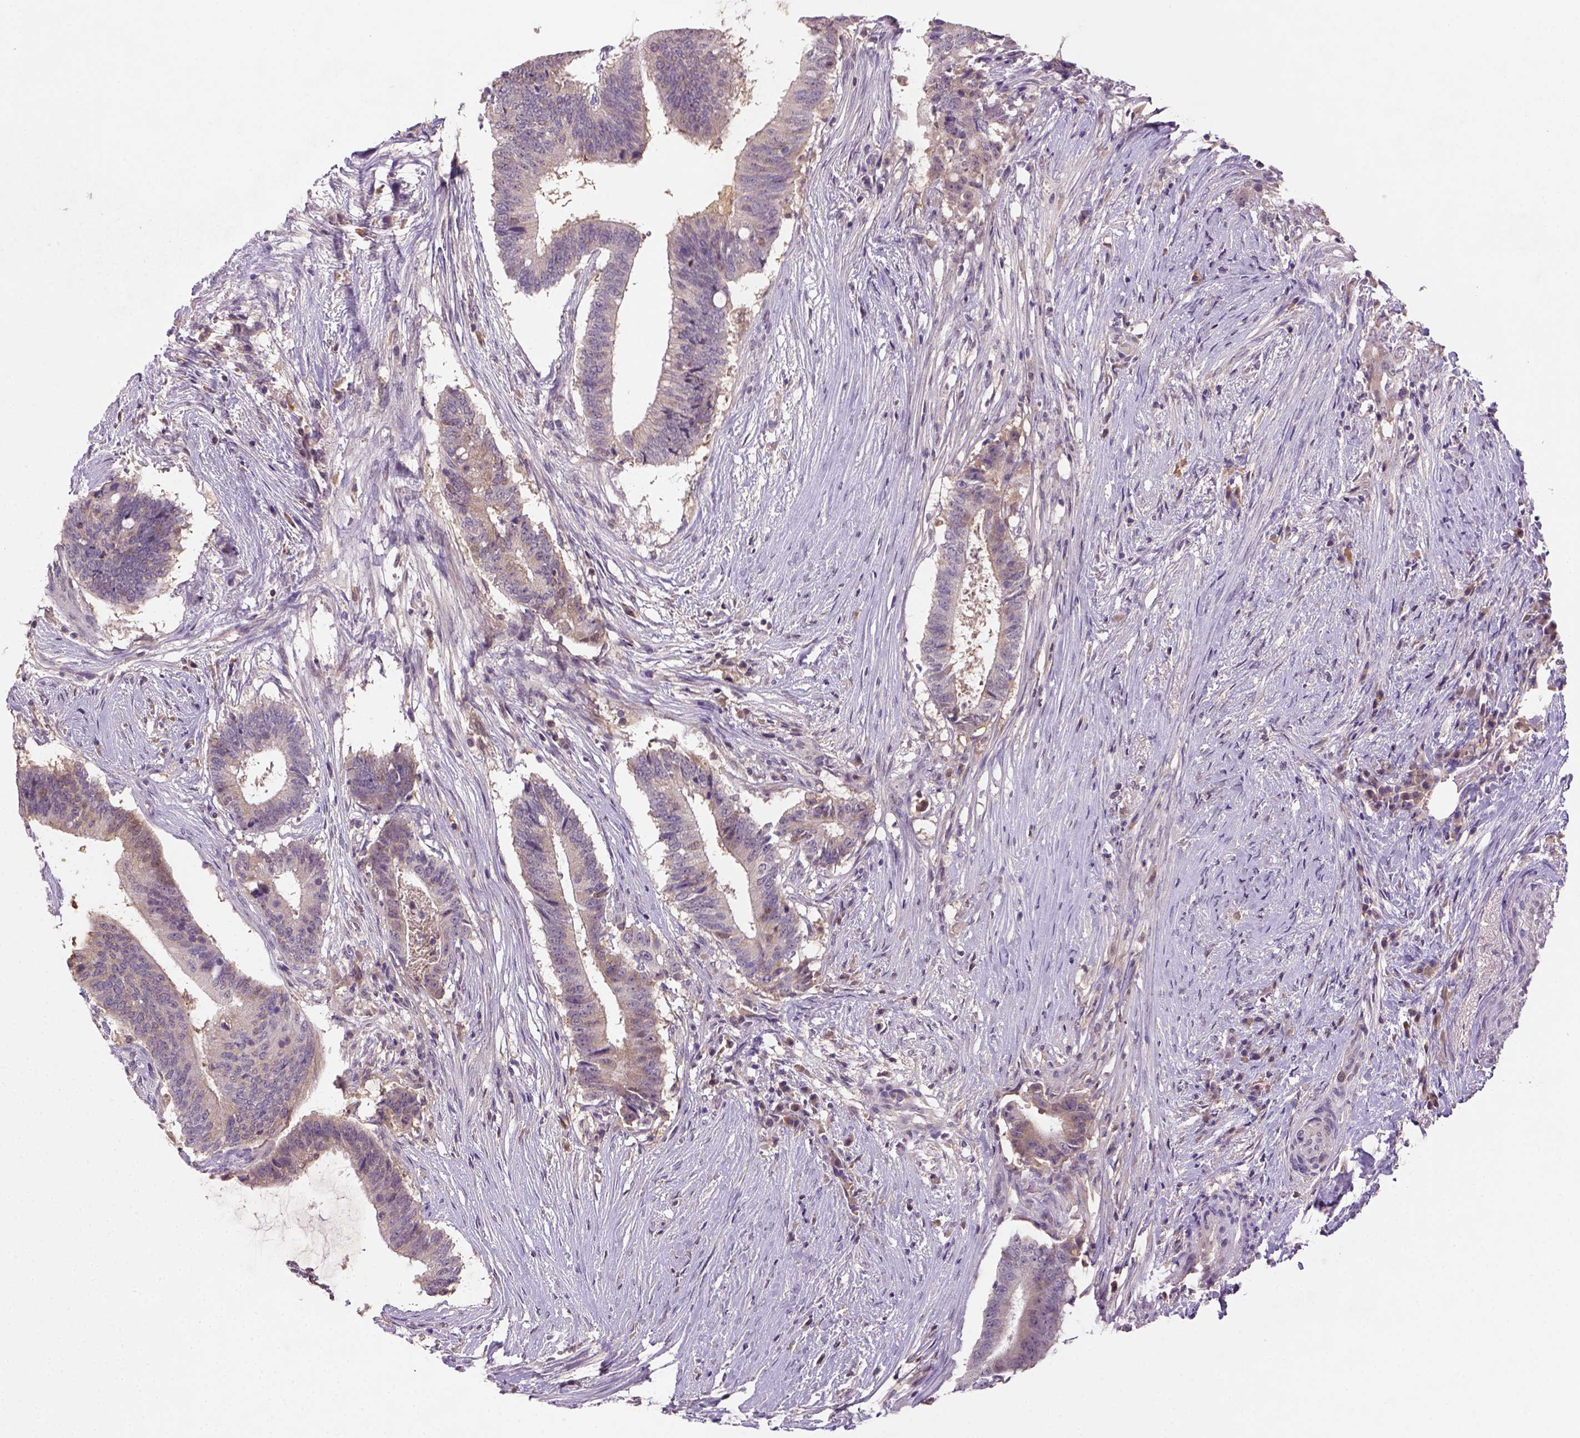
{"staining": {"intensity": "negative", "quantity": "none", "location": "none"}, "tissue": "colorectal cancer", "cell_type": "Tumor cells", "image_type": "cancer", "snomed": [{"axis": "morphology", "description": "Adenocarcinoma, NOS"}, {"axis": "topography", "description": "Colon"}], "caption": "A photomicrograph of colorectal cancer (adenocarcinoma) stained for a protein shows no brown staining in tumor cells.", "gene": "NLGN2", "patient": {"sex": "female", "age": 43}}